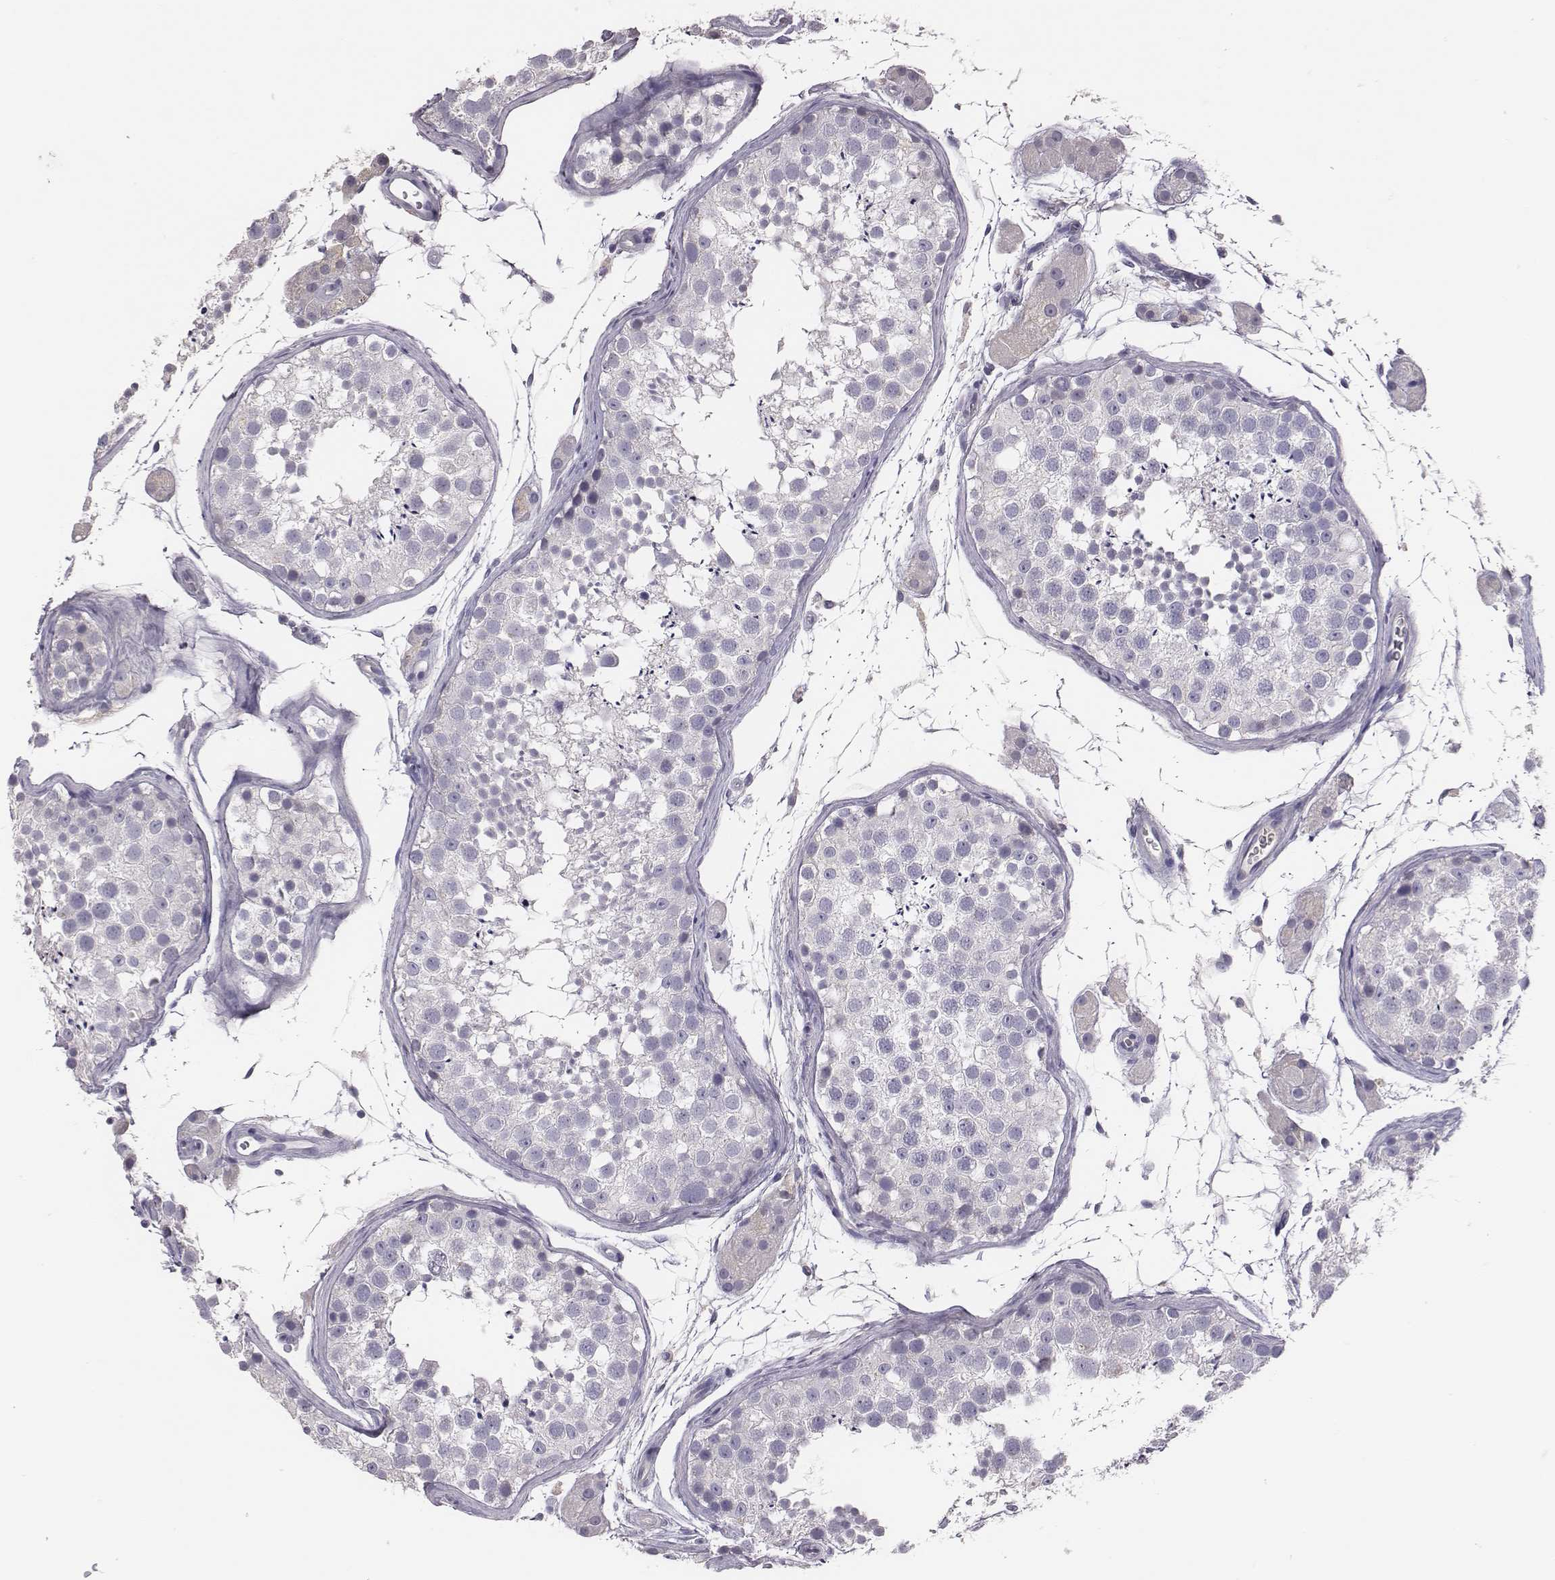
{"staining": {"intensity": "negative", "quantity": "none", "location": "none"}, "tissue": "testis", "cell_type": "Cells in seminiferous ducts", "image_type": "normal", "snomed": [{"axis": "morphology", "description": "Normal tissue, NOS"}, {"axis": "topography", "description": "Testis"}], "caption": "Immunohistochemistry (IHC) micrograph of benign testis: testis stained with DAB (3,3'-diaminobenzidine) exhibits no significant protein staining in cells in seminiferous ducts.", "gene": "EN1", "patient": {"sex": "male", "age": 41}}